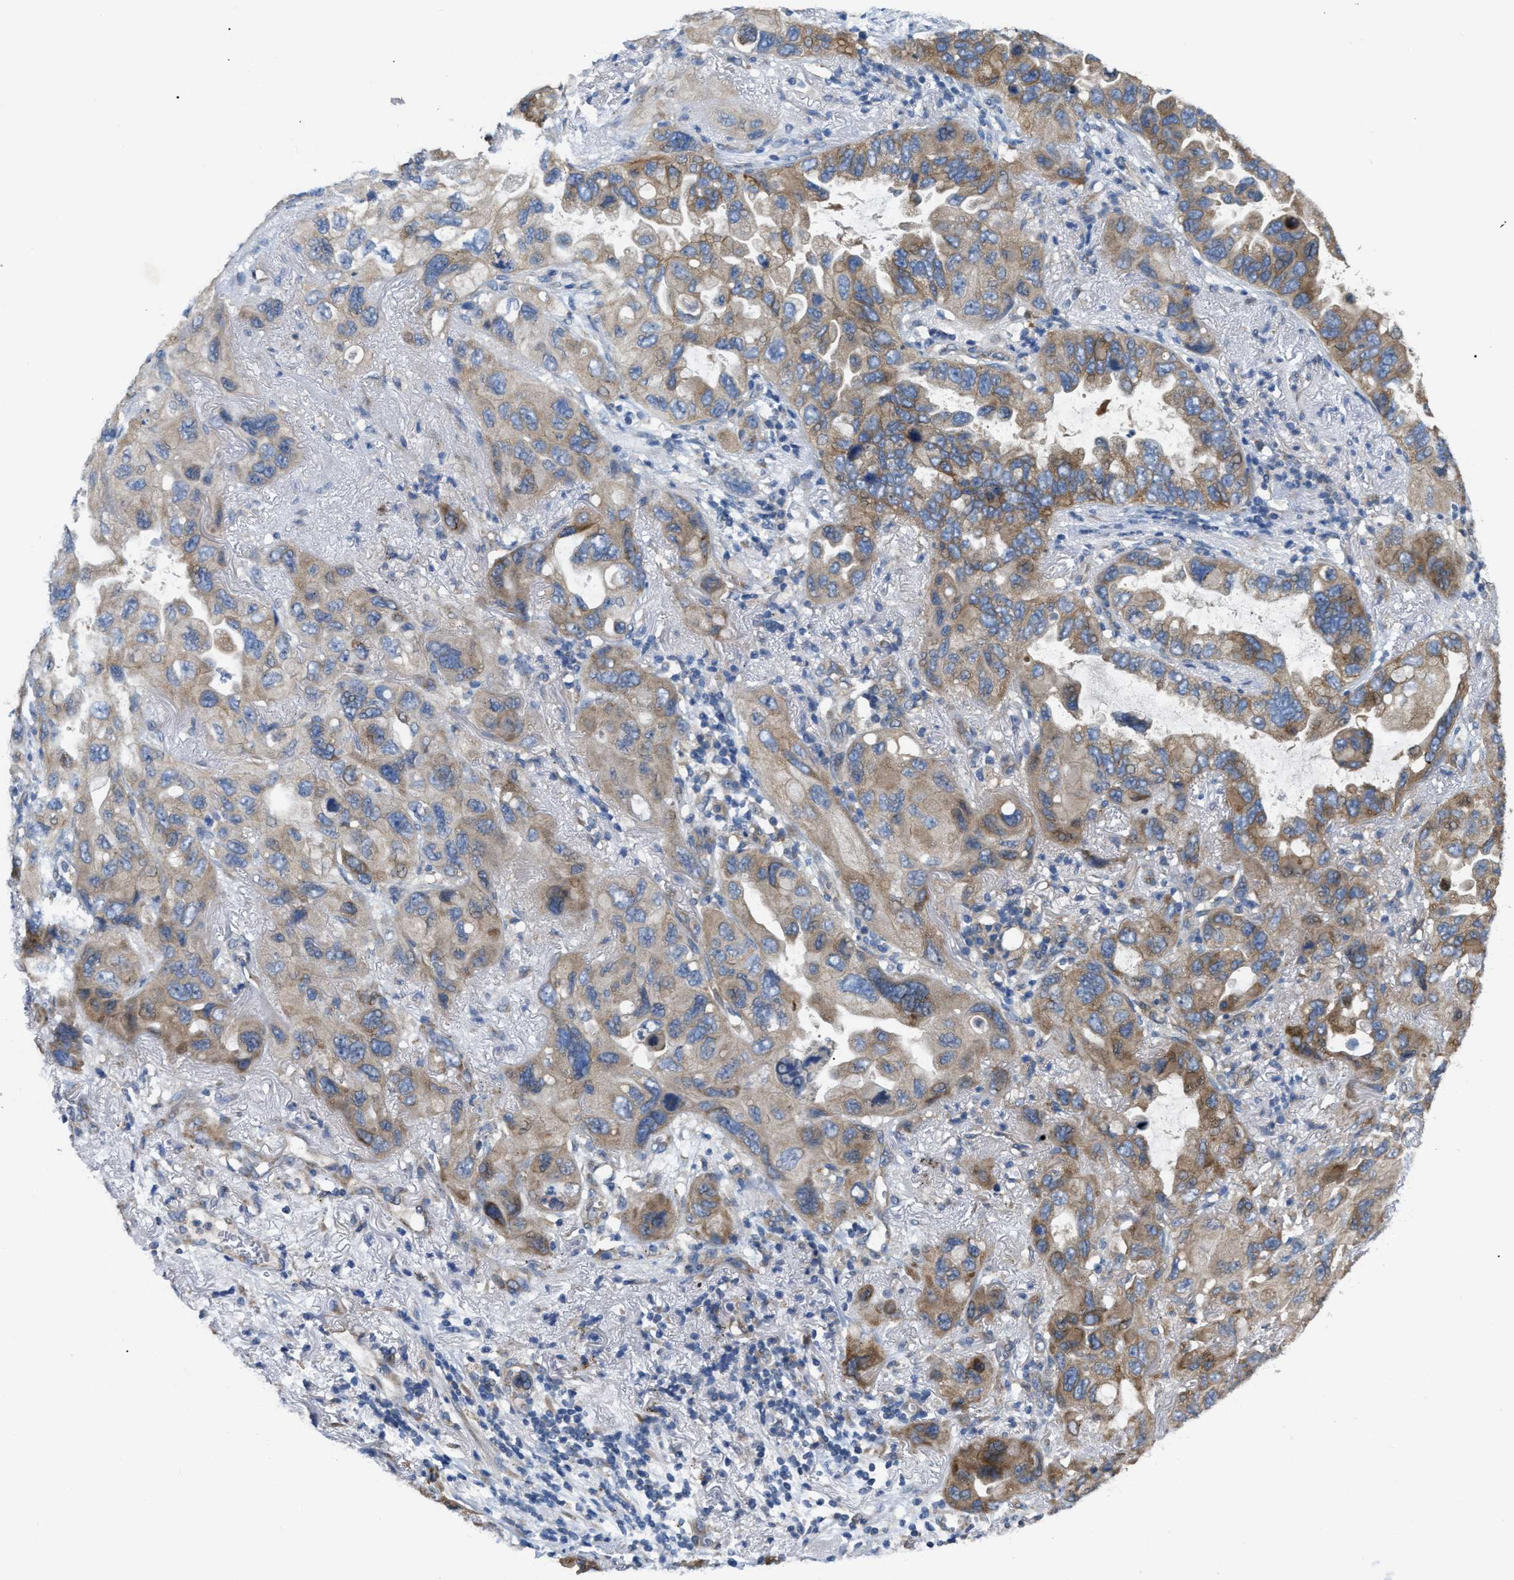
{"staining": {"intensity": "moderate", "quantity": ">75%", "location": "cytoplasmic/membranous"}, "tissue": "lung cancer", "cell_type": "Tumor cells", "image_type": "cancer", "snomed": [{"axis": "morphology", "description": "Squamous cell carcinoma, NOS"}, {"axis": "topography", "description": "Lung"}], "caption": "Moderate cytoplasmic/membranous expression for a protein is present in approximately >75% of tumor cells of lung squamous cell carcinoma using IHC.", "gene": "DHX58", "patient": {"sex": "female", "age": 73}}